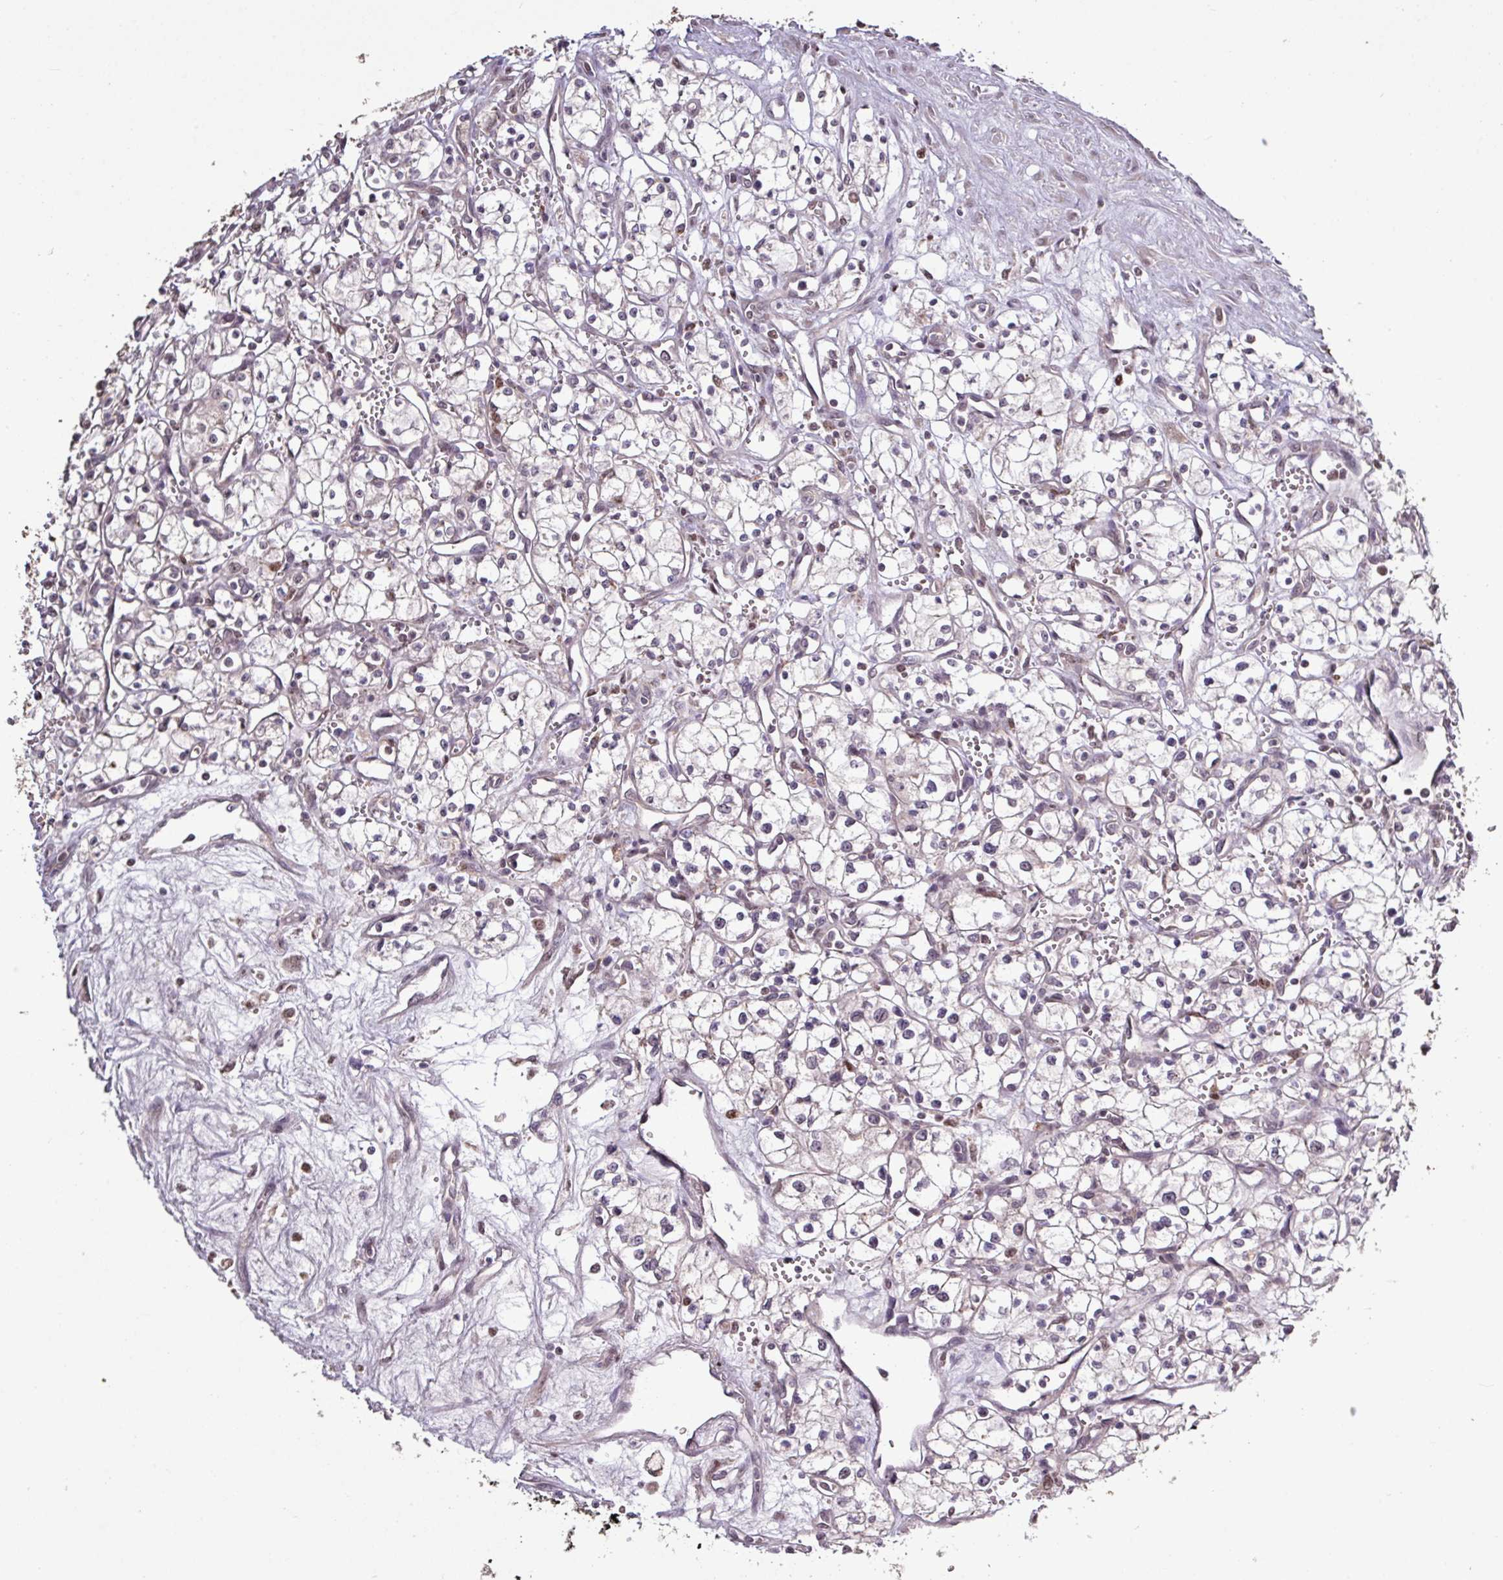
{"staining": {"intensity": "negative", "quantity": "none", "location": "none"}, "tissue": "renal cancer", "cell_type": "Tumor cells", "image_type": "cancer", "snomed": [{"axis": "morphology", "description": "Adenocarcinoma, NOS"}, {"axis": "topography", "description": "Kidney"}], "caption": "High magnification brightfield microscopy of adenocarcinoma (renal) stained with DAB (3,3'-diaminobenzidine) (brown) and counterstained with hematoxylin (blue): tumor cells show no significant expression. (Immunohistochemistry (ihc), brightfield microscopy, high magnification).", "gene": "SKIC2", "patient": {"sex": "male", "age": 59}}